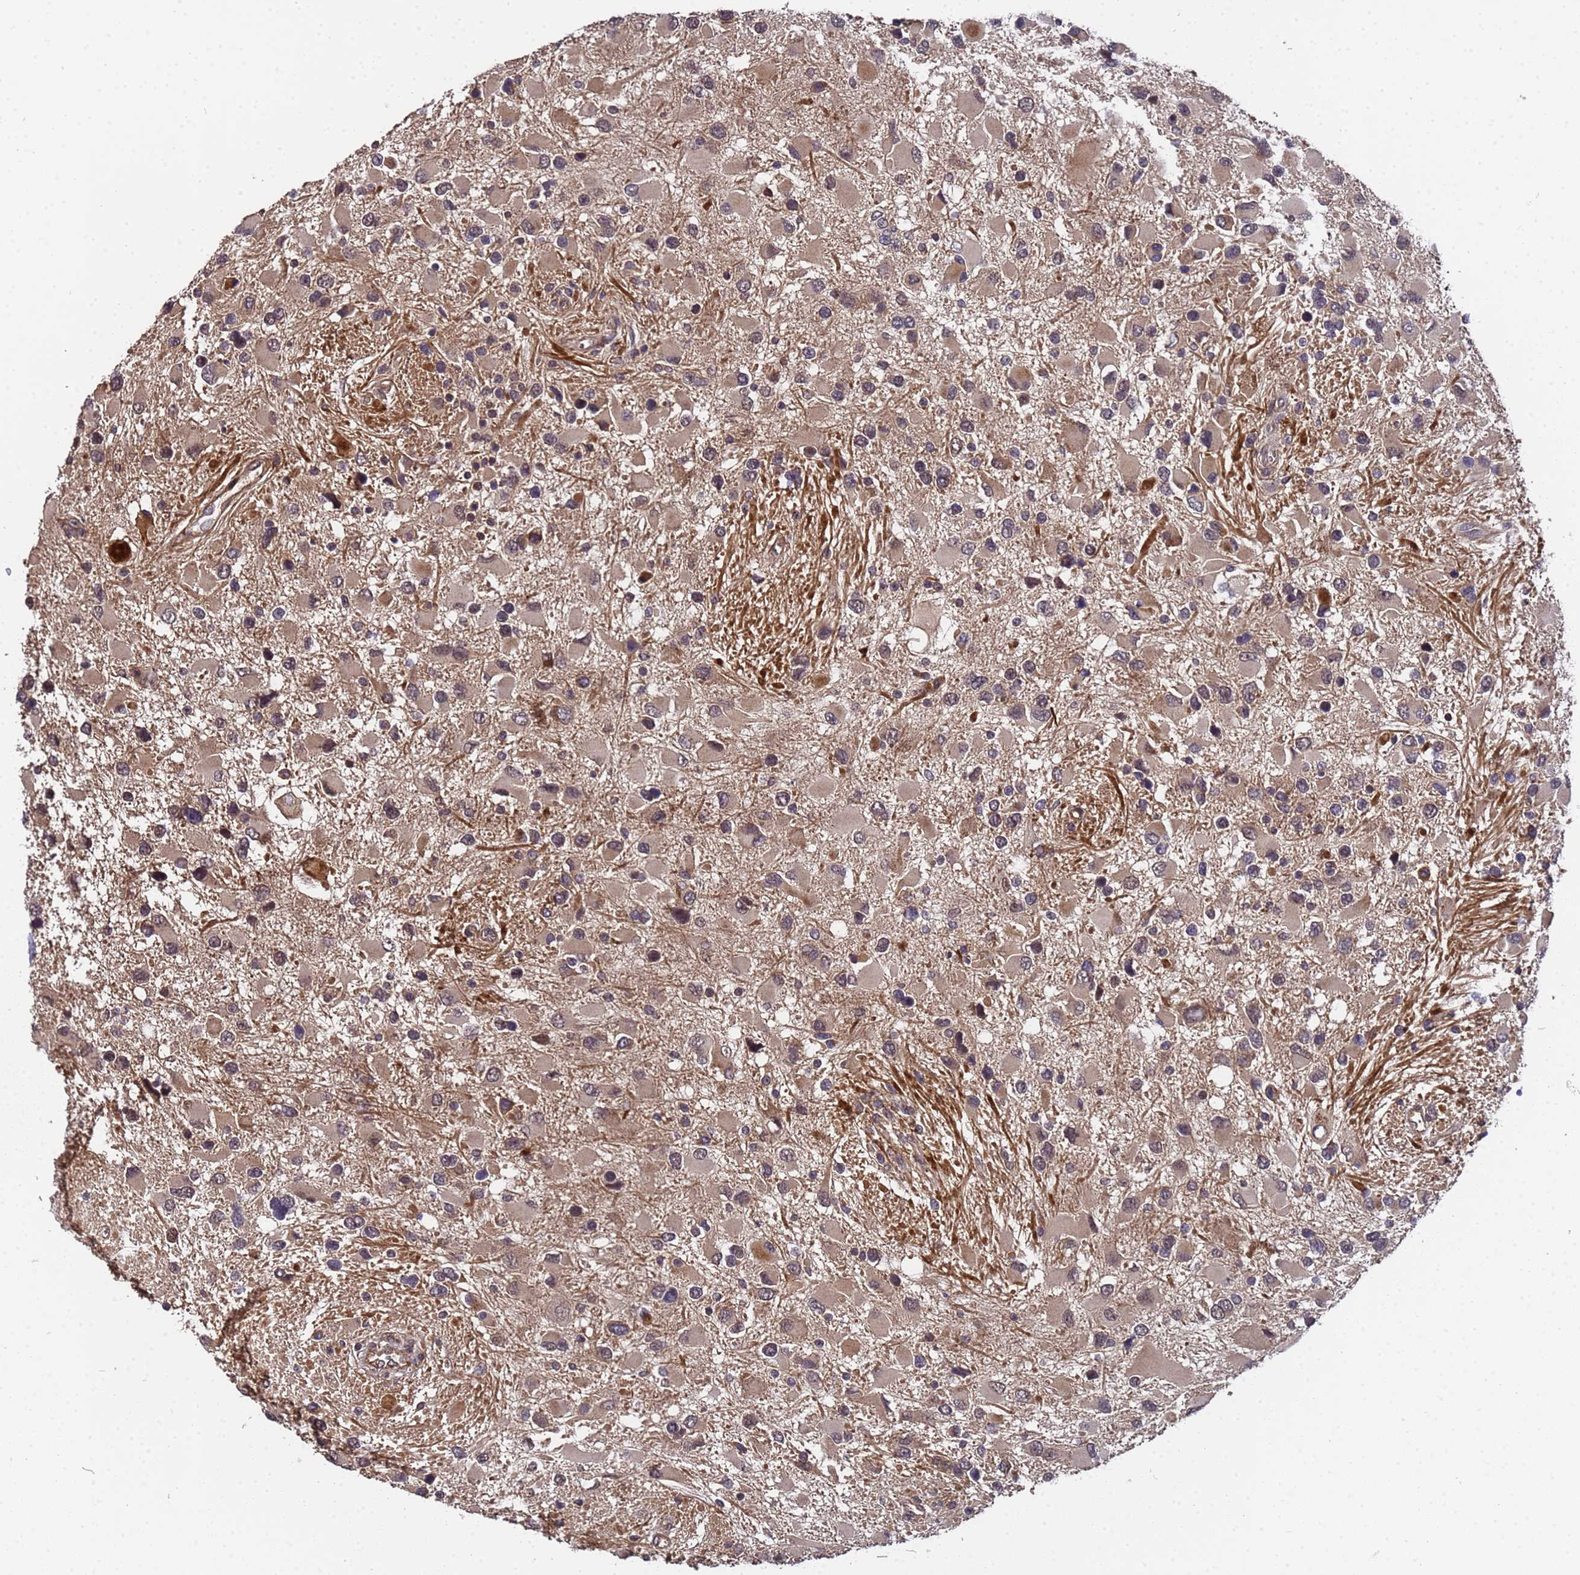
{"staining": {"intensity": "weak", "quantity": ">75%", "location": "cytoplasmic/membranous"}, "tissue": "glioma", "cell_type": "Tumor cells", "image_type": "cancer", "snomed": [{"axis": "morphology", "description": "Glioma, malignant, High grade"}, {"axis": "topography", "description": "Brain"}], "caption": "Glioma stained with a brown dye exhibits weak cytoplasmic/membranous positive positivity in approximately >75% of tumor cells.", "gene": "GSTCD", "patient": {"sex": "male", "age": 53}}